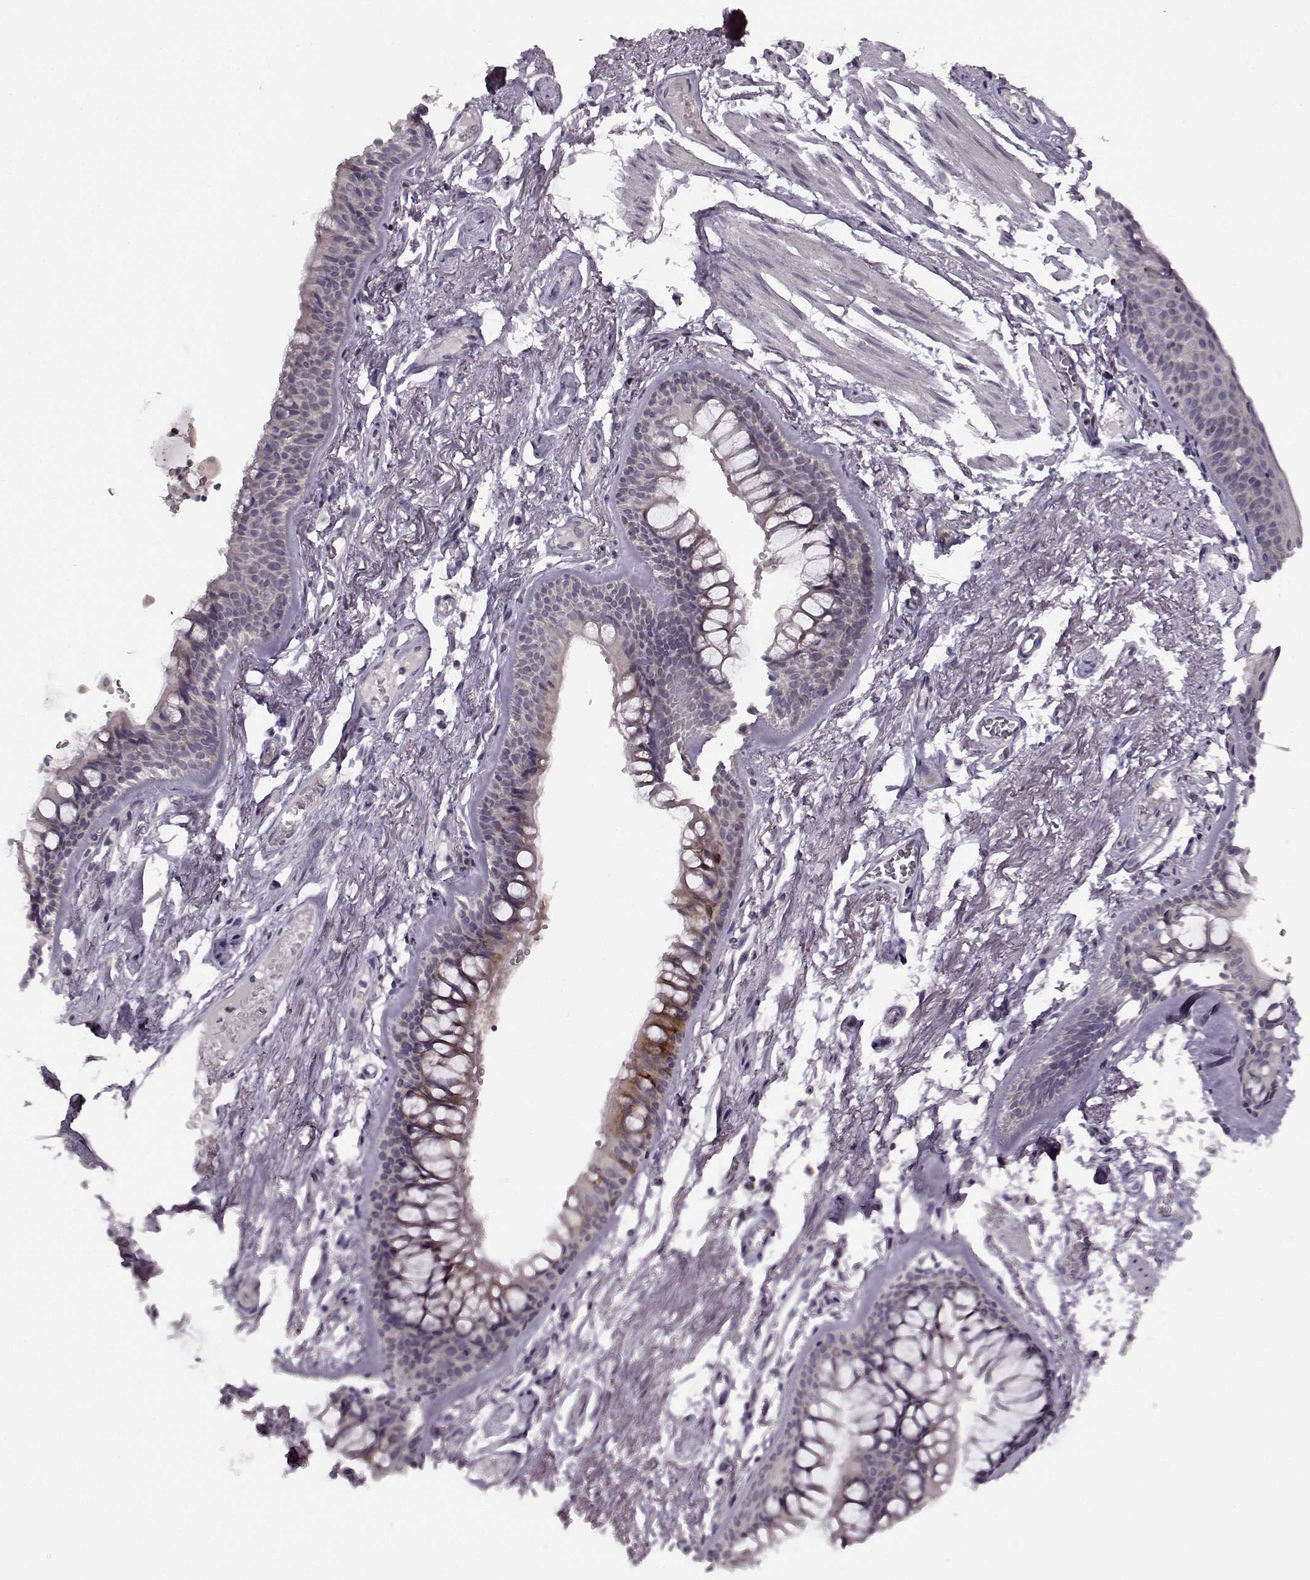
{"staining": {"intensity": "negative", "quantity": "none", "location": "none"}, "tissue": "soft tissue", "cell_type": "Chondrocytes", "image_type": "normal", "snomed": [{"axis": "morphology", "description": "Normal tissue, NOS"}, {"axis": "topography", "description": "Cartilage tissue"}, {"axis": "topography", "description": "Bronchus"}], "caption": "This is an immunohistochemistry (IHC) micrograph of normal soft tissue. There is no staining in chondrocytes.", "gene": "RP1L1", "patient": {"sex": "female", "age": 79}}